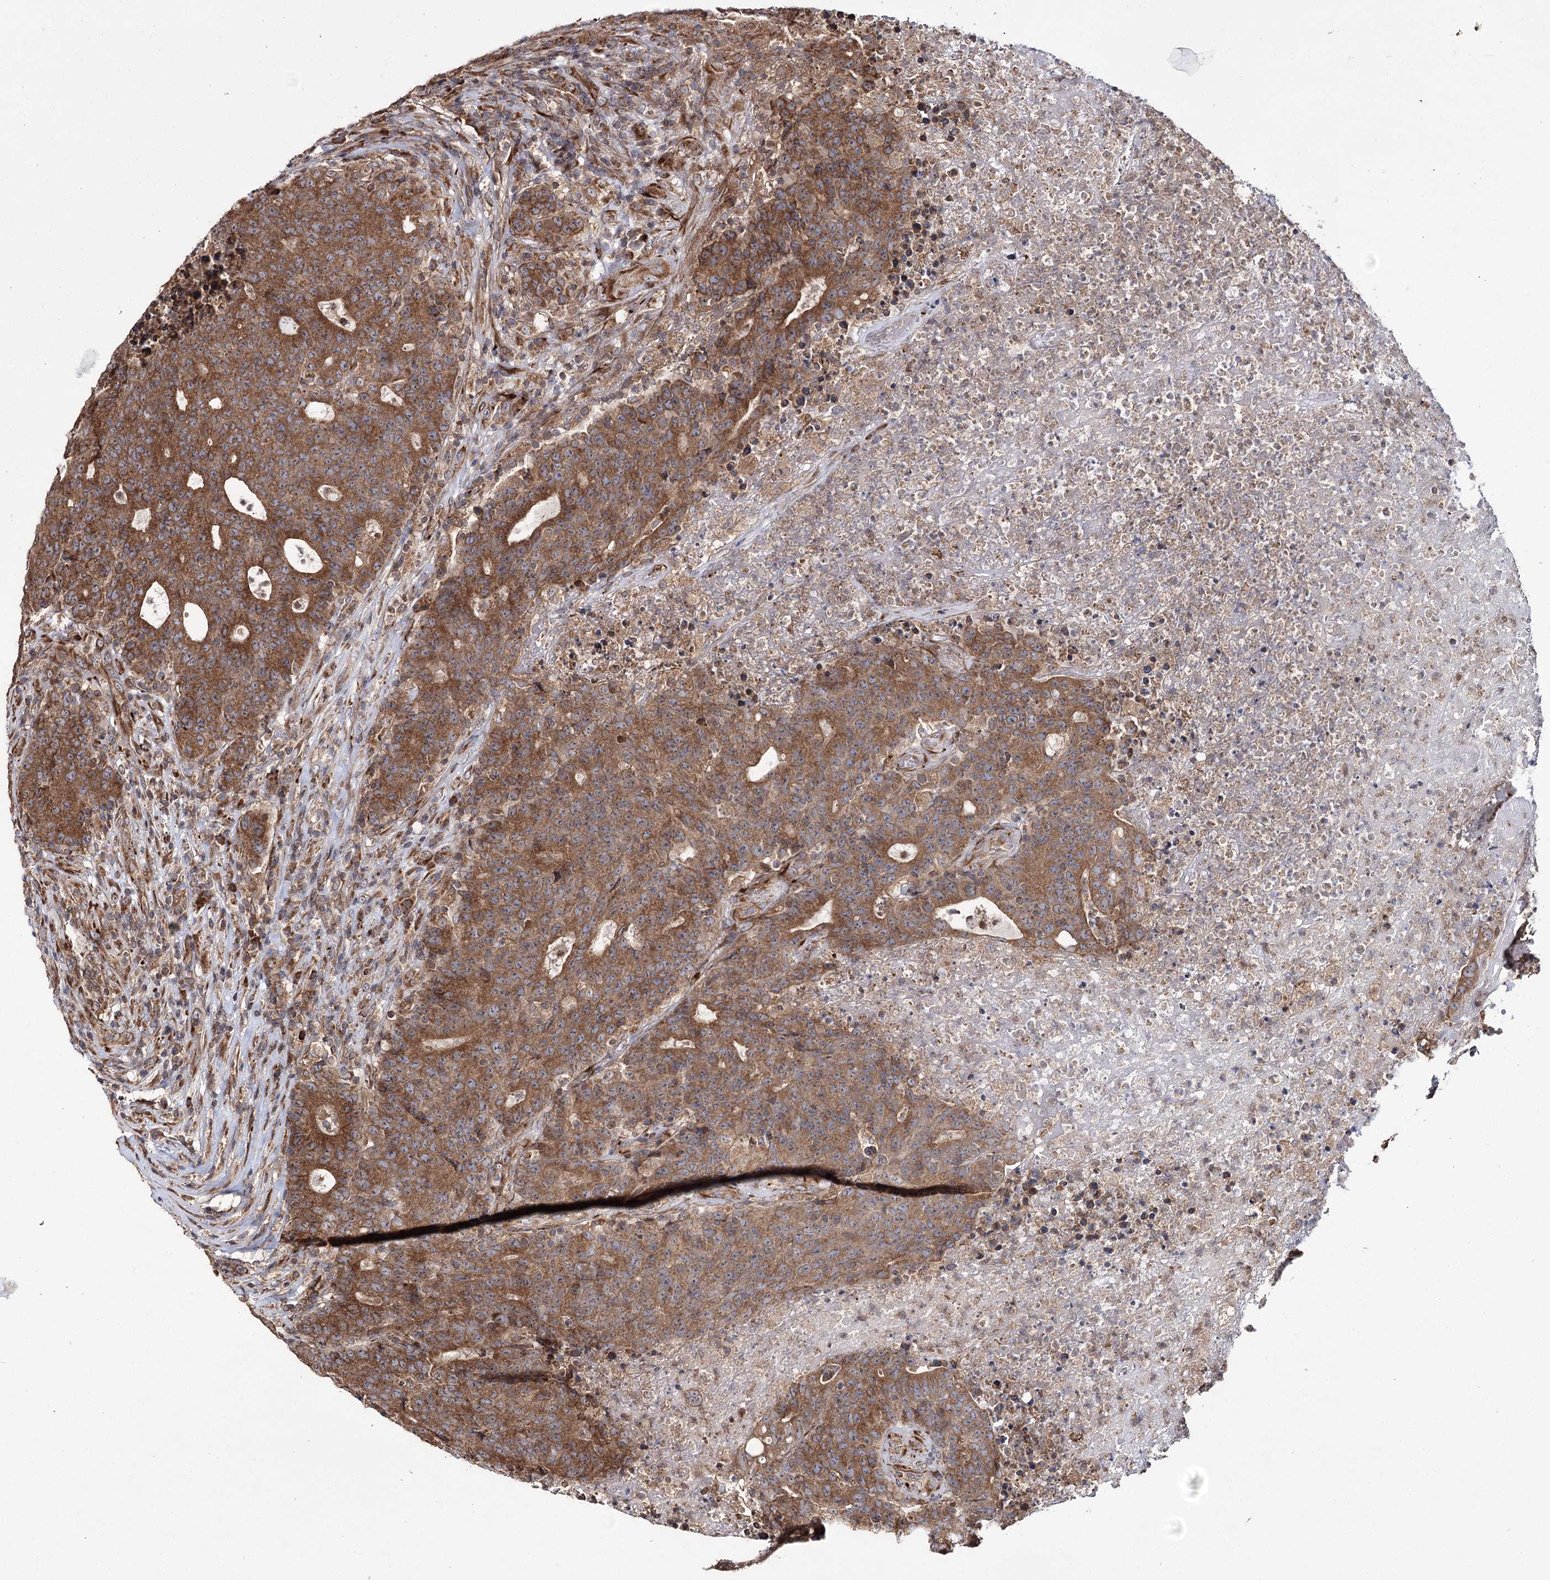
{"staining": {"intensity": "moderate", "quantity": ">75%", "location": "cytoplasmic/membranous"}, "tissue": "colorectal cancer", "cell_type": "Tumor cells", "image_type": "cancer", "snomed": [{"axis": "morphology", "description": "Adenocarcinoma, NOS"}, {"axis": "topography", "description": "Colon"}], "caption": "IHC (DAB) staining of colorectal adenocarcinoma displays moderate cytoplasmic/membranous protein expression in about >75% of tumor cells.", "gene": "HECTD2", "patient": {"sex": "female", "age": 75}}